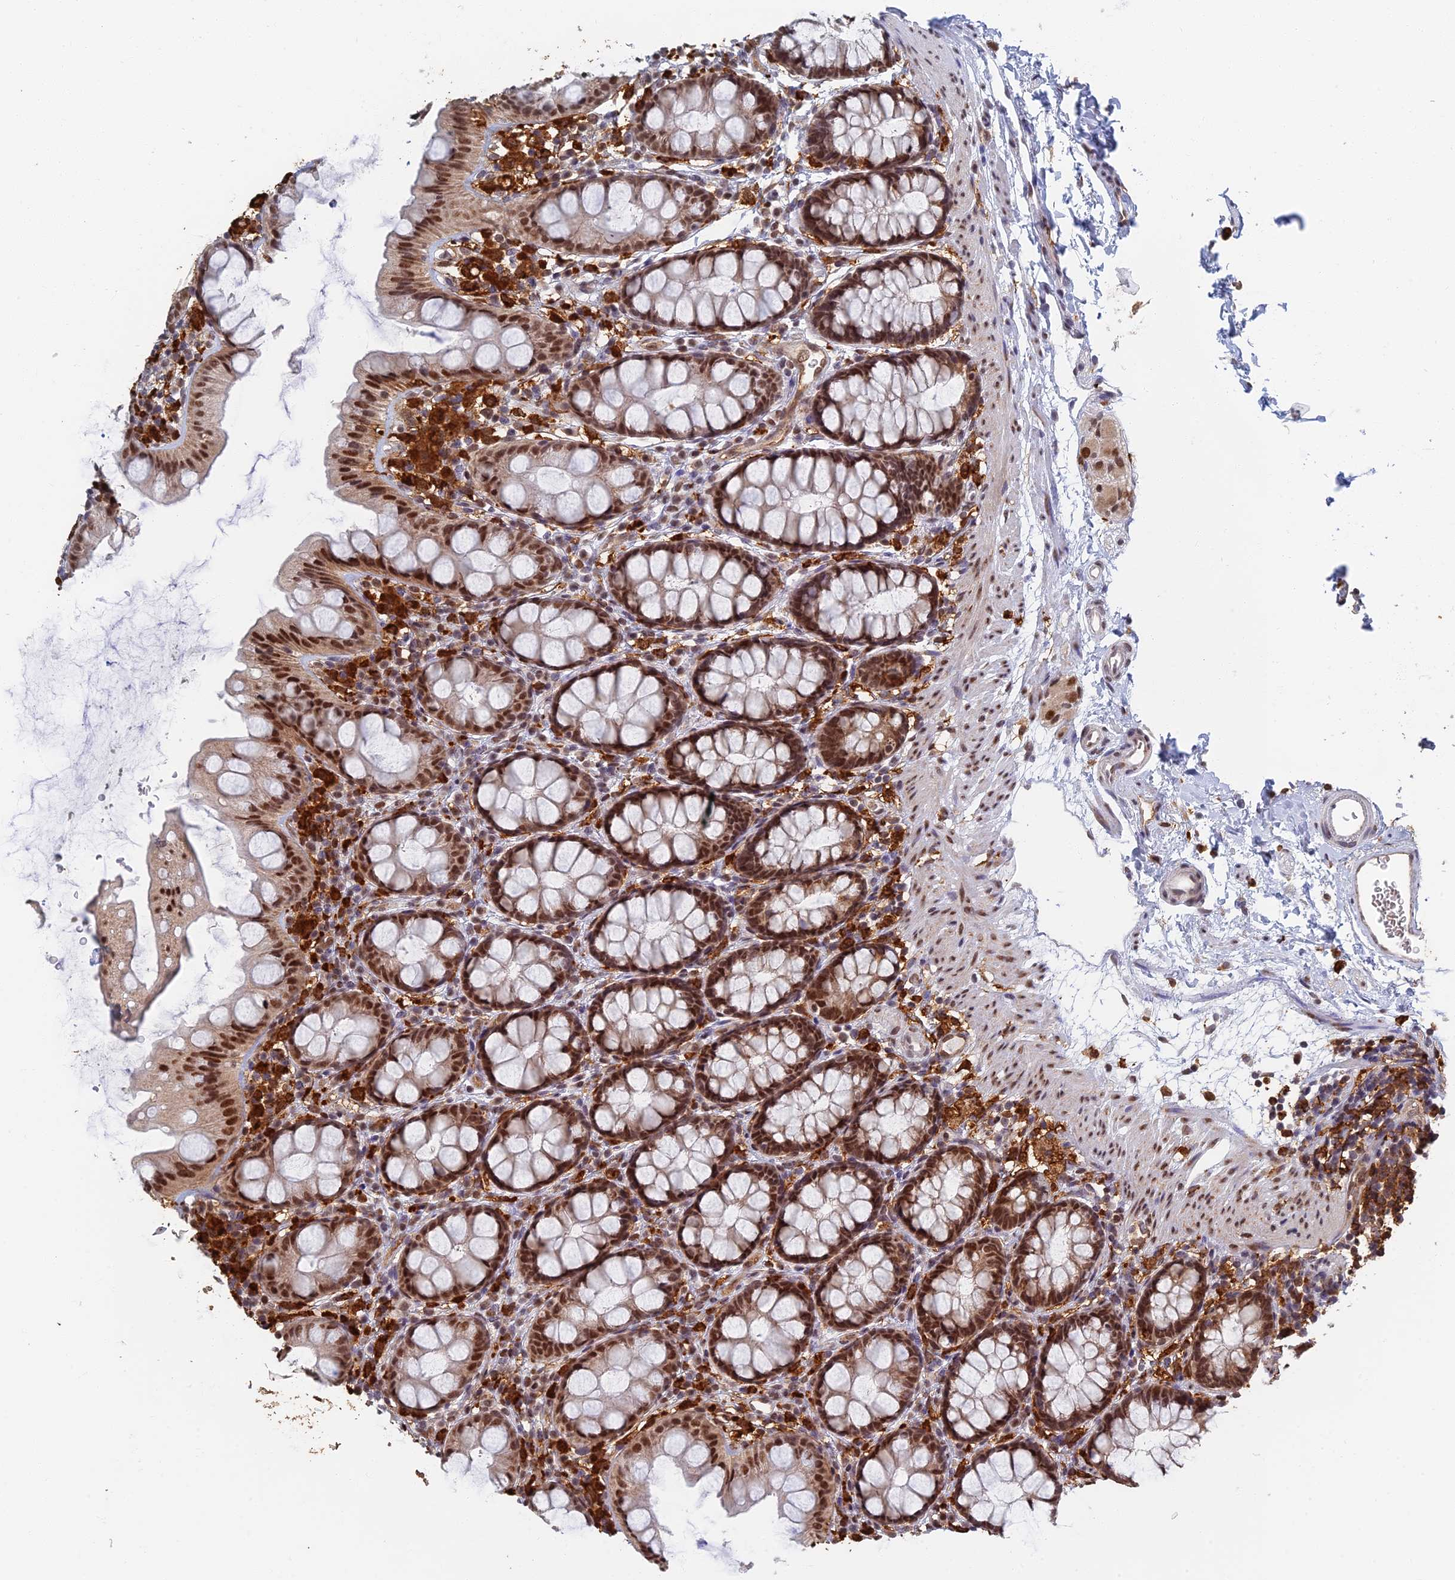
{"staining": {"intensity": "strong", "quantity": ">75%", "location": "nuclear"}, "tissue": "rectum", "cell_type": "Glandular cells", "image_type": "normal", "snomed": [{"axis": "morphology", "description": "Normal tissue, NOS"}, {"axis": "topography", "description": "Rectum"}], "caption": "An image of rectum stained for a protein shows strong nuclear brown staining in glandular cells. Using DAB (3,3'-diaminobenzidine) (brown) and hematoxylin (blue) stains, captured at high magnification using brightfield microscopy.", "gene": "GPATCH1", "patient": {"sex": "female", "age": 65}}